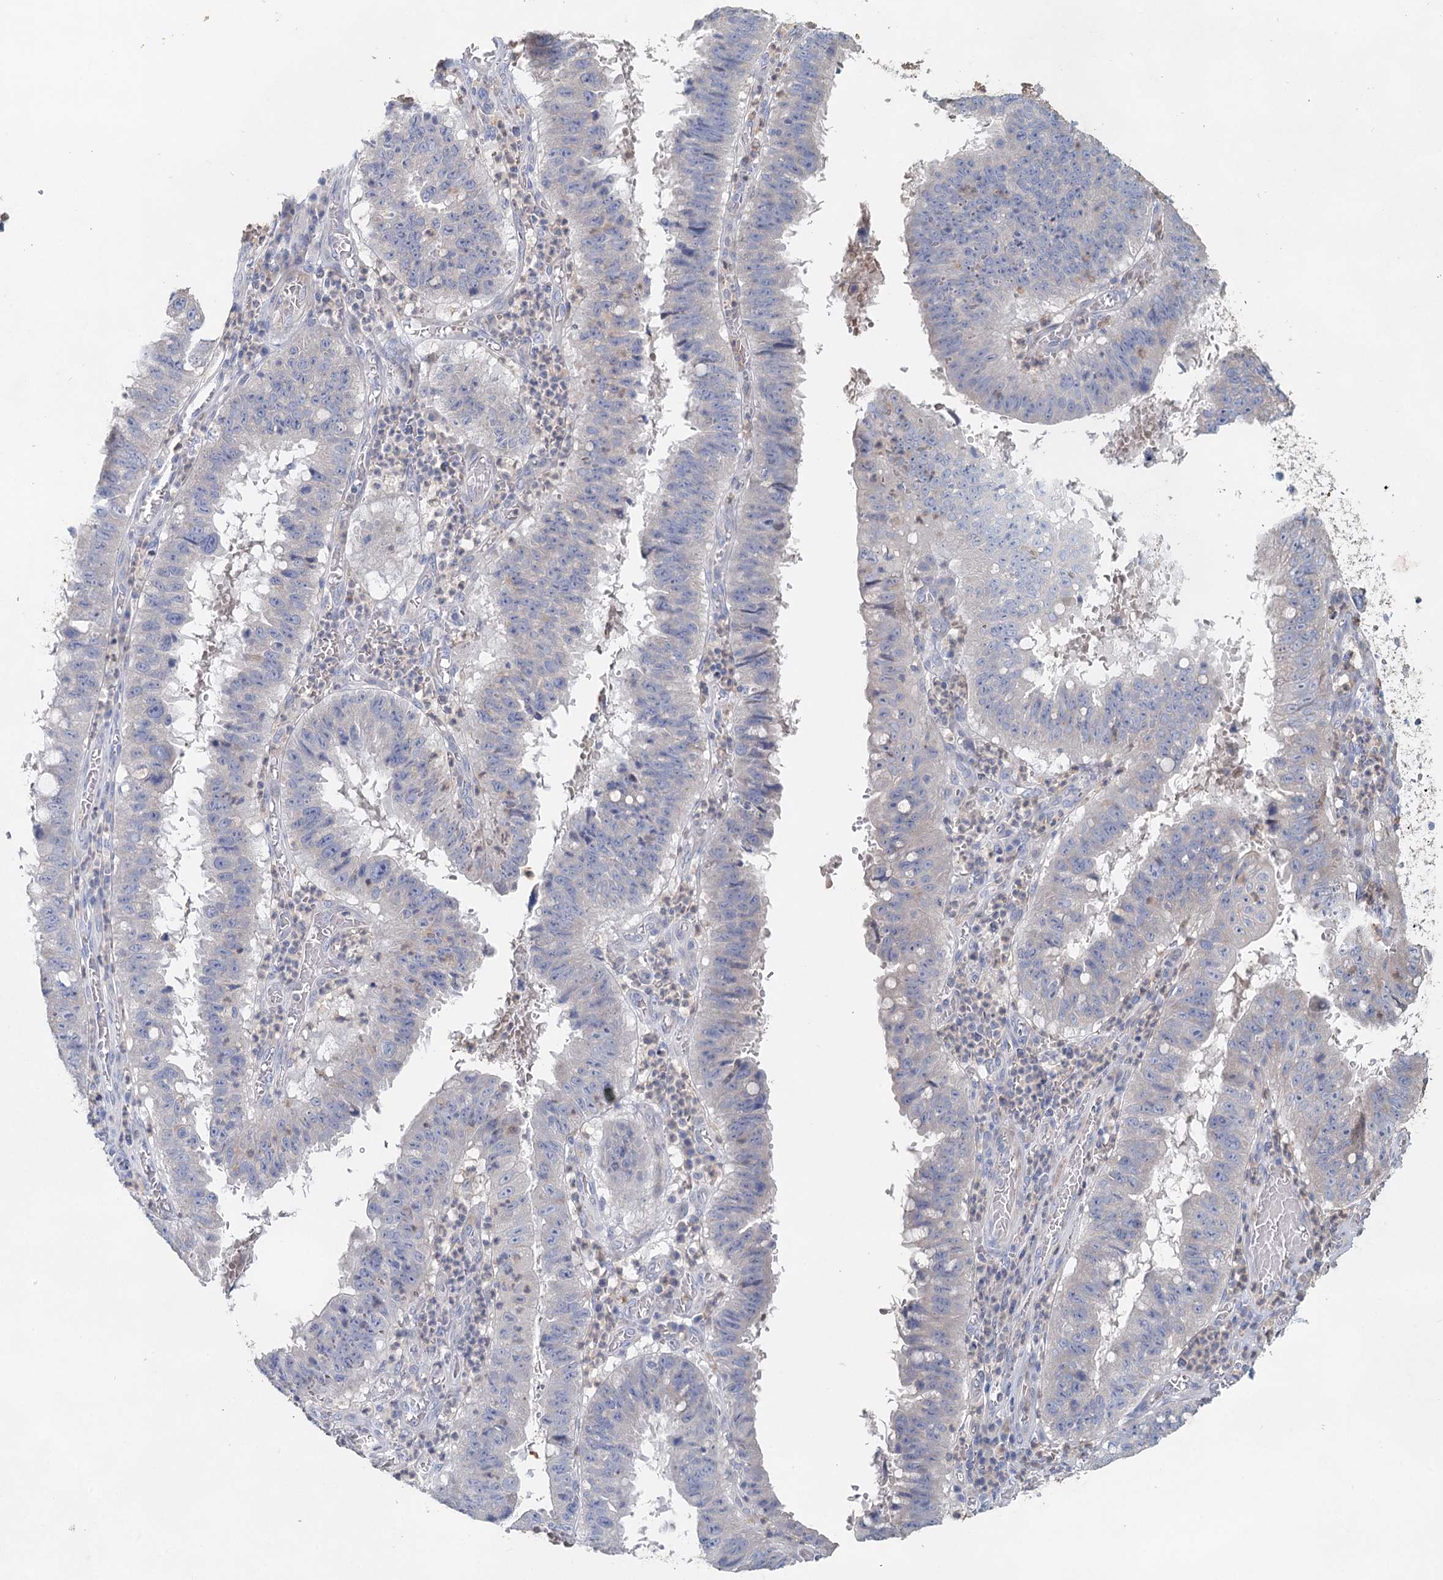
{"staining": {"intensity": "negative", "quantity": "none", "location": "none"}, "tissue": "stomach cancer", "cell_type": "Tumor cells", "image_type": "cancer", "snomed": [{"axis": "morphology", "description": "Adenocarcinoma, NOS"}, {"axis": "topography", "description": "Stomach"}], "caption": "Immunohistochemistry (IHC) image of stomach cancer (adenocarcinoma) stained for a protein (brown), which exhibits no positivity in tumor cells.", "gene": "MYL6B", "patient": {"sex": "male", "age": 59}}